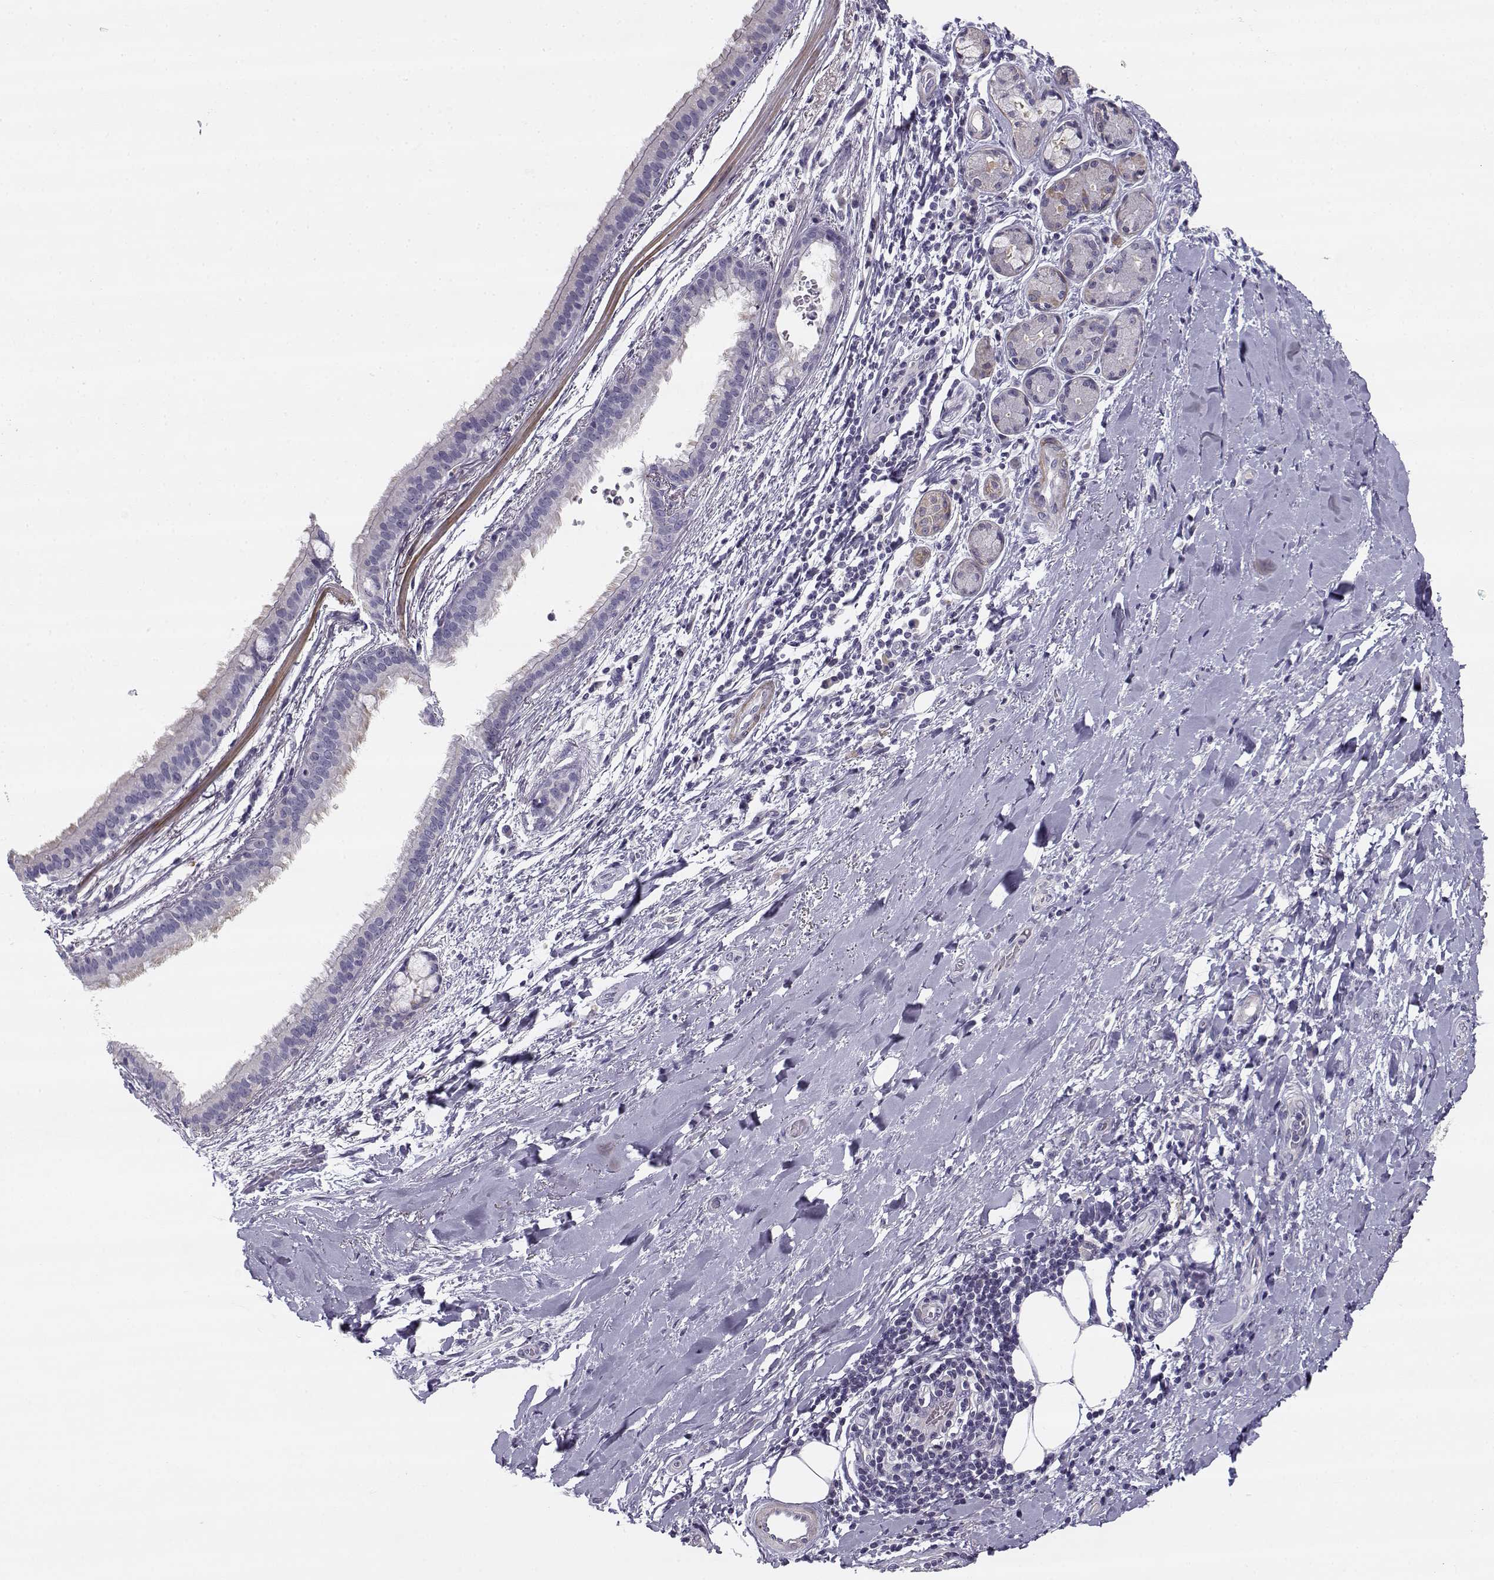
{"staining": {"intensity": "negative", "quantity": "none", "location": "none"}, "tissue": "bronchus", "cell_type": "Respiratory epithelial cells", "image_type": "normal", "snomed": [{"axis": "morphology", "description": "Normal tissue, NOS"}, {"axis": "morphology", "description": "Squamous cell carcinoma, NOS"}, {"axis": "topography", "description": "Bronchus"}, {"axis": "topography", "description": "Lung"}], "caption": "An immunohistochemistry photomicrograph of unremarkable bronchus is shown. There is no staining in respiratory epithelial cells of bronchus.", "gene": "CREB3L3", "patient": {"sex": "male", "age": 69}}